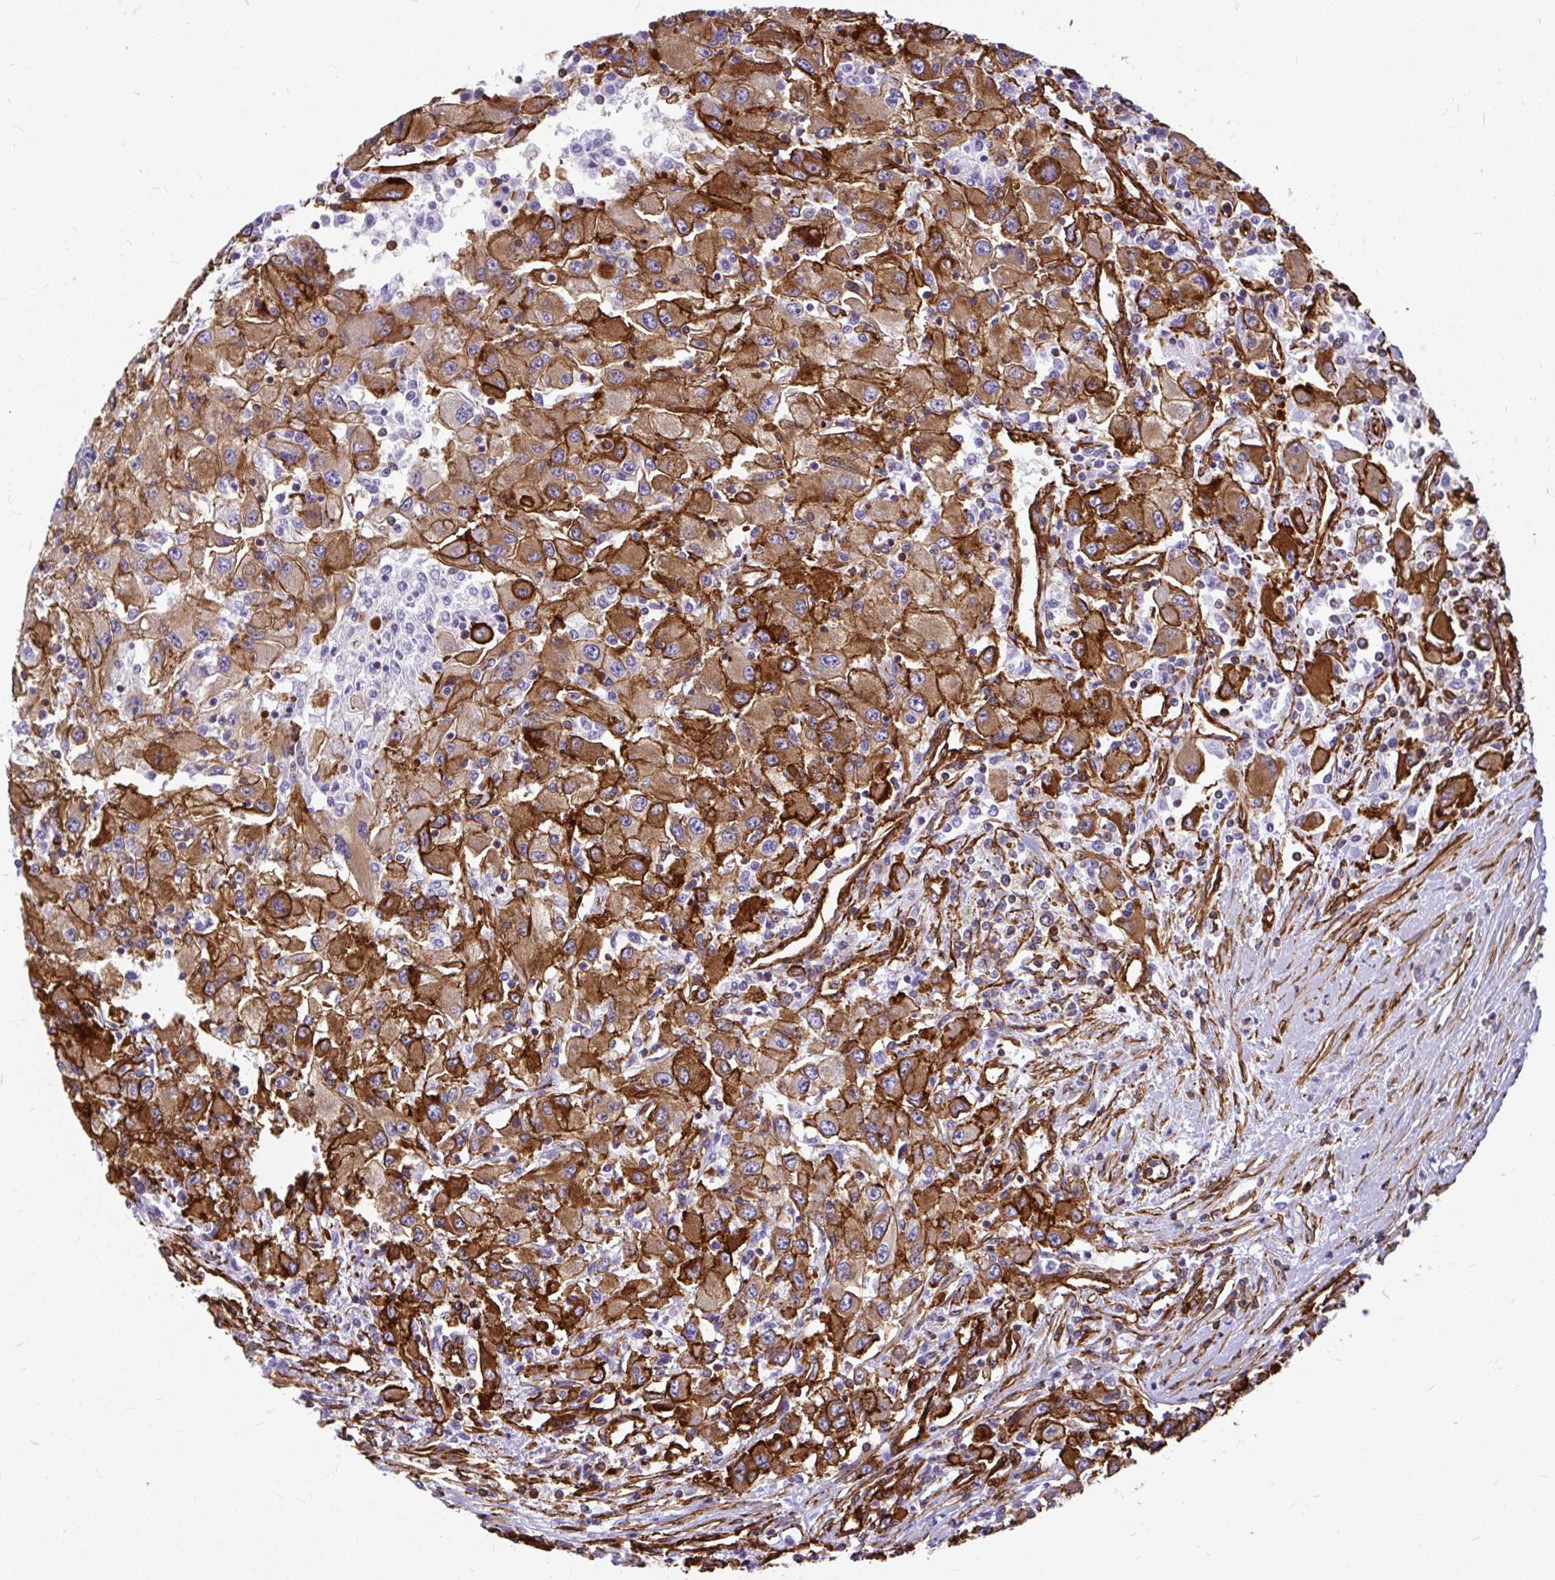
{"staining": {"intensity": "strong", "quantity": ">75%", "location": "cytoplasmic/membranous"}, "tissue": "renal cancer", "cell_type": "Tumor cells", "image_type": "cancer", "snomed": [{"axis": "morphology", "description": "Adenocarcinoma, NOS"}, {"axis": "topography", "description": "Kidney"}], "caption": "An image of human renal cancer (adenocarcinoma) stained for a protein demonstrates strong cytoplasmic/membranous brown staining in tumor cells.", "gene": "MAP1LC3B", "patient": {"sex": "female", "age": 67}}